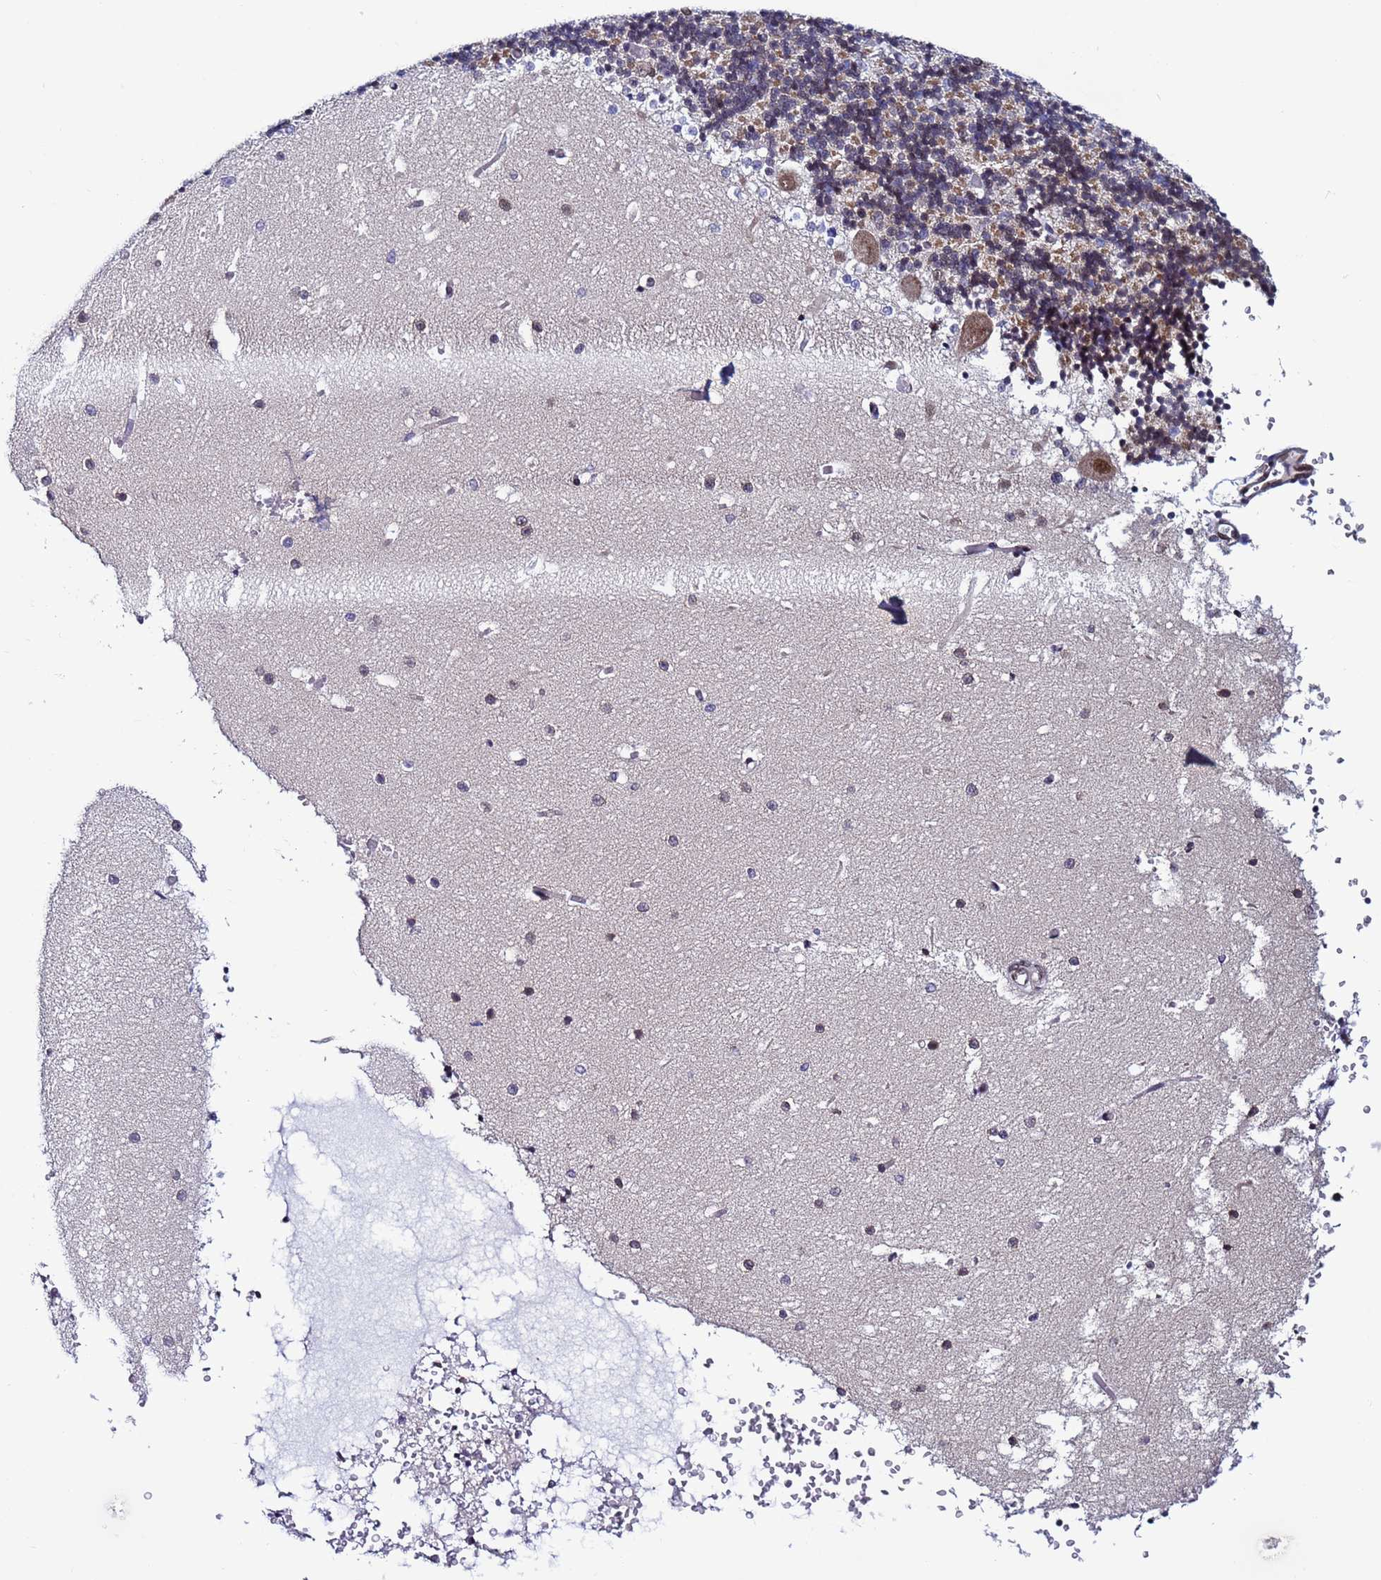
{"staining": {"intensity": "negative", "quantity": "none", "location": "none"}, "tissue": "cerebellum", "cell_type": "Cells in granular layer", "image_type": "normal", "snomed": [{"axis": "morphology", "description": "Normal tissue, NOS"}, {"axis": "topography", "description": "Cerebellum"}], "caption": "The image exhibits no significant positivity in cells in granular layer of cerebellum.", "gene": "TRIM37", "patient": {"sex": "male", "age": 37}}